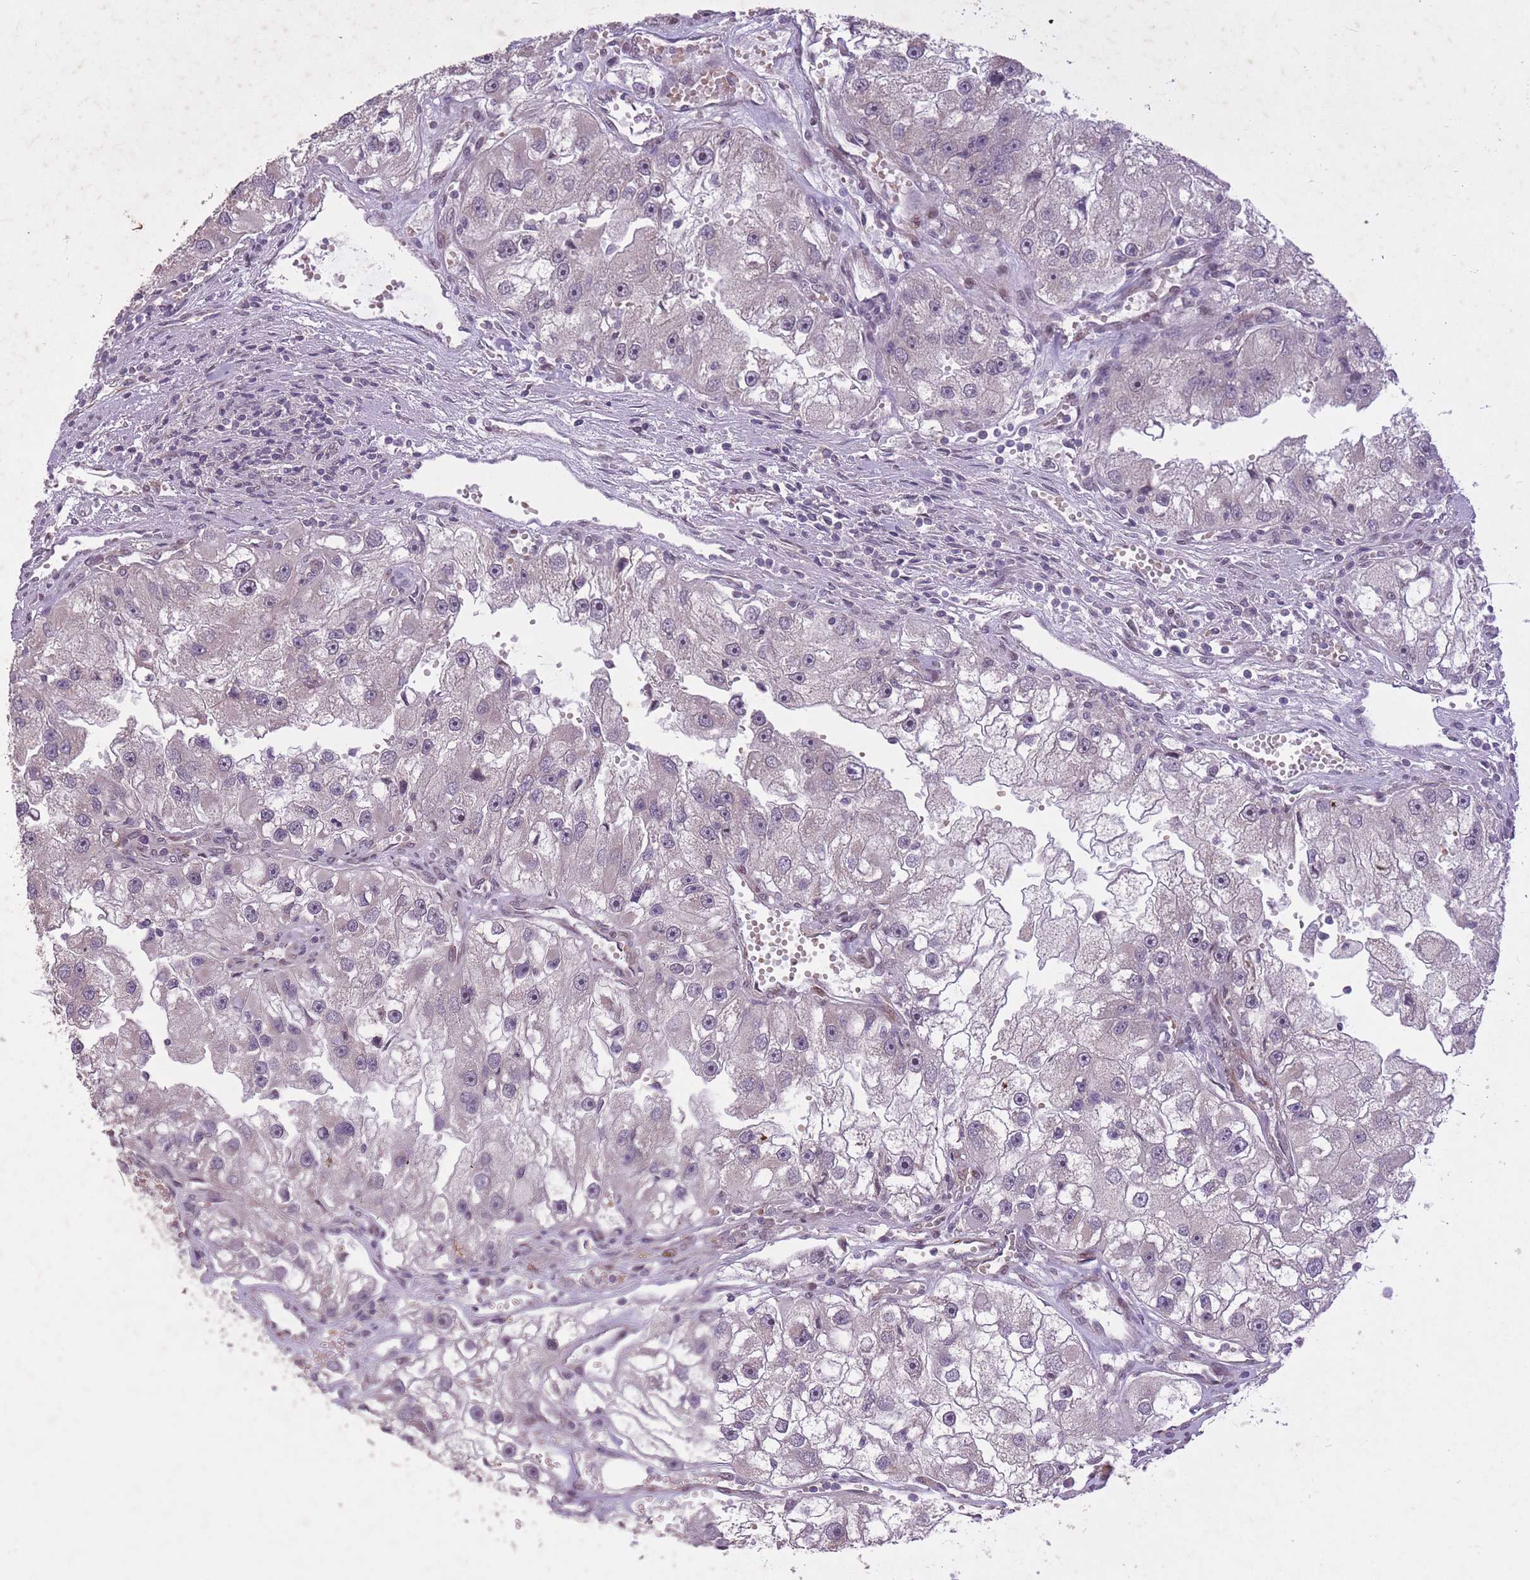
{"staining": {"intensity": "negative", "quantity": "none", "location": "none"}, "tissue": "renal cancer", "cell_type": "Tumor cells", "image_type": "cancer", "snomed": [{"axis": "morphology", "description": "Adenocarcinoma, NOS"}, {"axis": "topography", "description": "Kidney"}], "caption": "An IHC micrograph of renal cancer is shown. There is no staining in tumor cells of renal cancer.", "gene": "CBX6", "patient": {"sex": "male", "age": 63}}